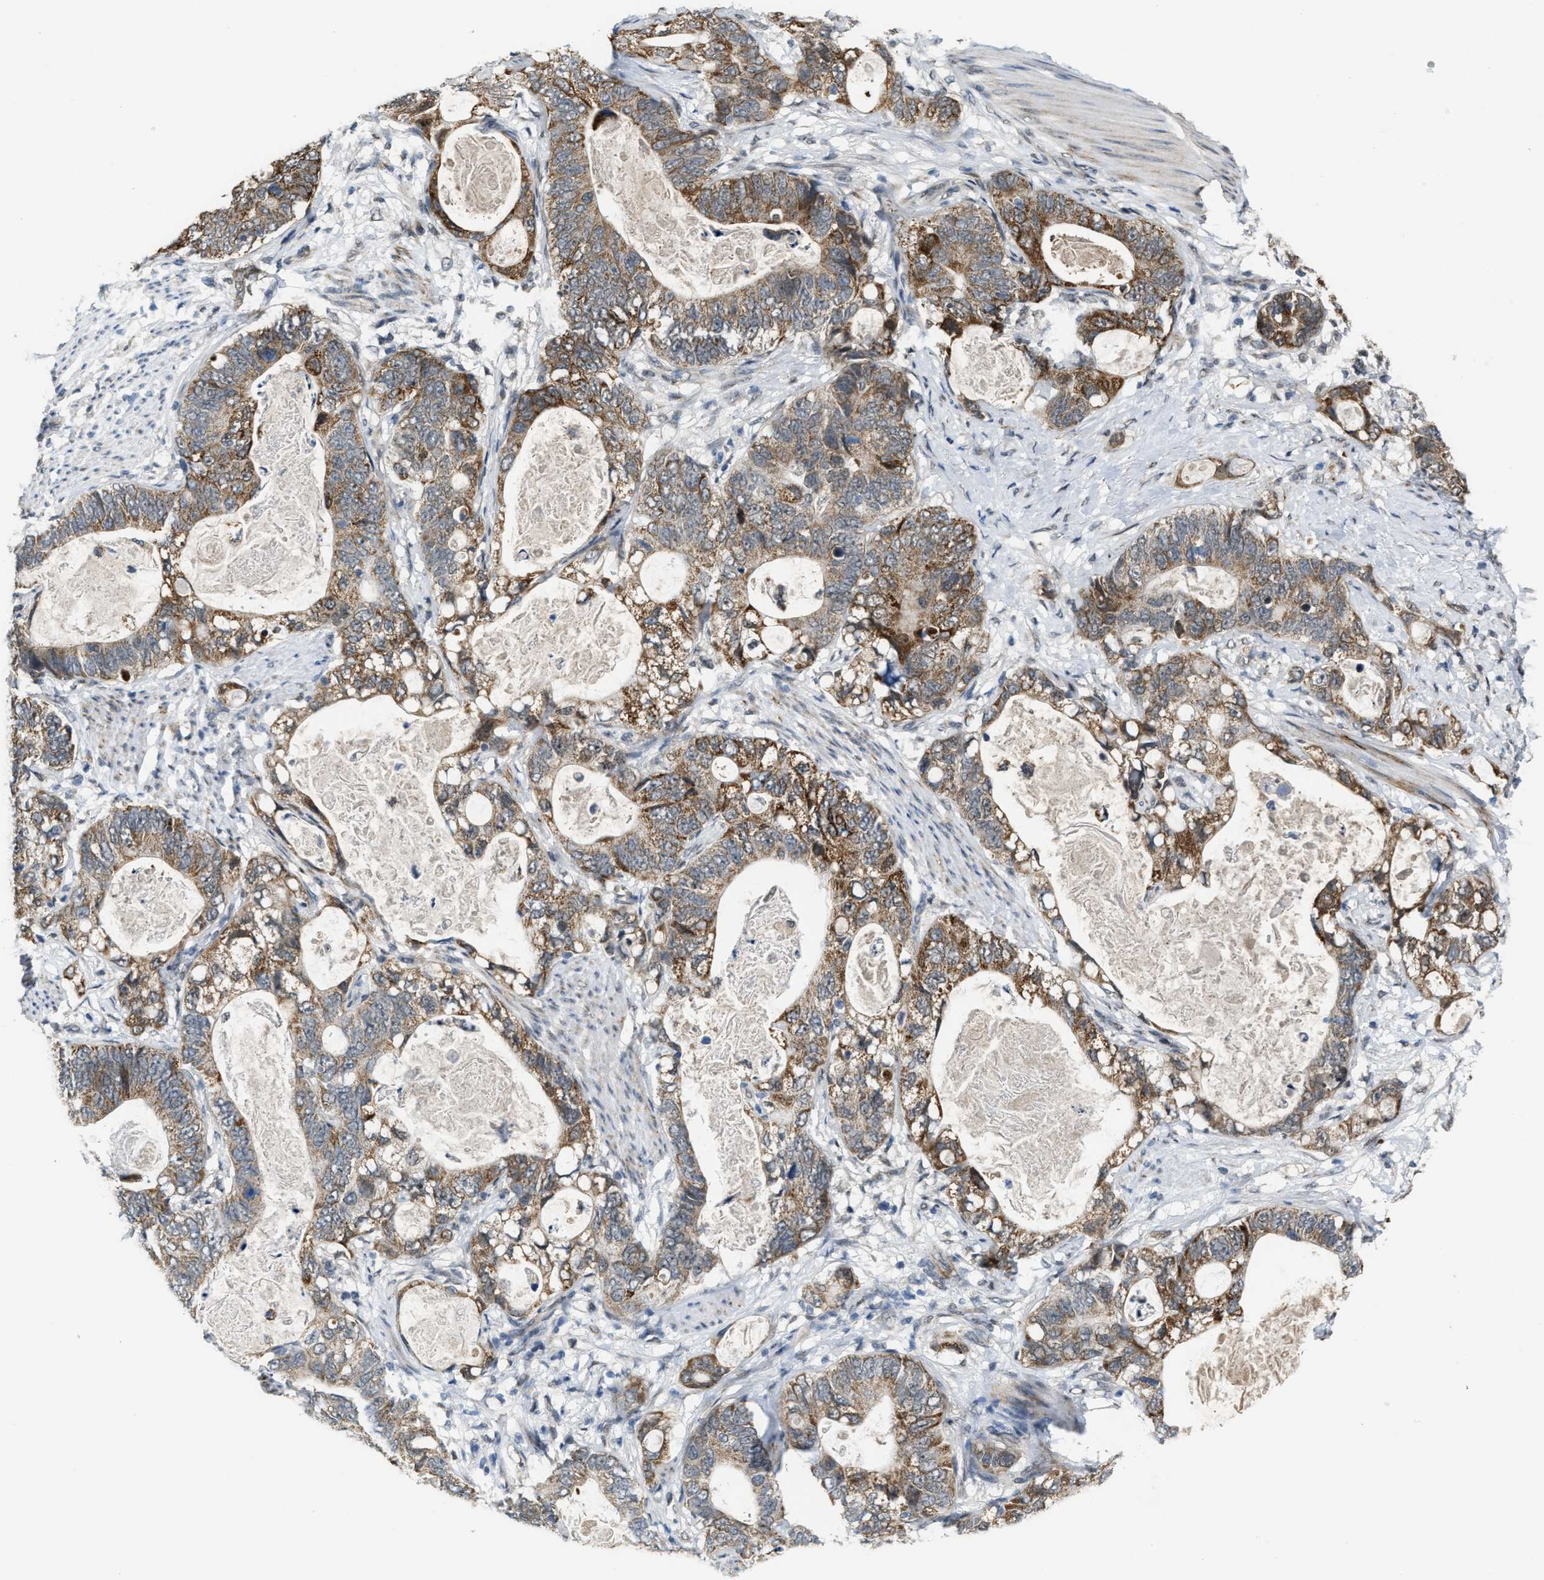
{"staining": {"intensity": "moderate", "quantity": ">75%", "location": "cytoplasmic/membranous"}, "tissue": "stomach cancer", "cell_type": "Tumor cells", "image_type": "cancer", "snomed": [{"axis": "morphology", "description": "Normal tissue, NOS"}, {"axis": "morphology", "description": "Adenocarcinoma, NOS"}, {"axis": "topography", "description": "Stomach"}], "caption": "Immunohistochemistry histopathology image of neoplastic tissue: stomach cancer (adenocarcinoma) stained using immunohistochemistry (IHC) reveals medium levels of moderate protein expression localized specifically in the cytoplasmic/membranous of tumor cells, appearing as a cytoplasmic/membranous brown color.", "gene": "KIF24", "patient": {"sex": "female", "age": 89}}